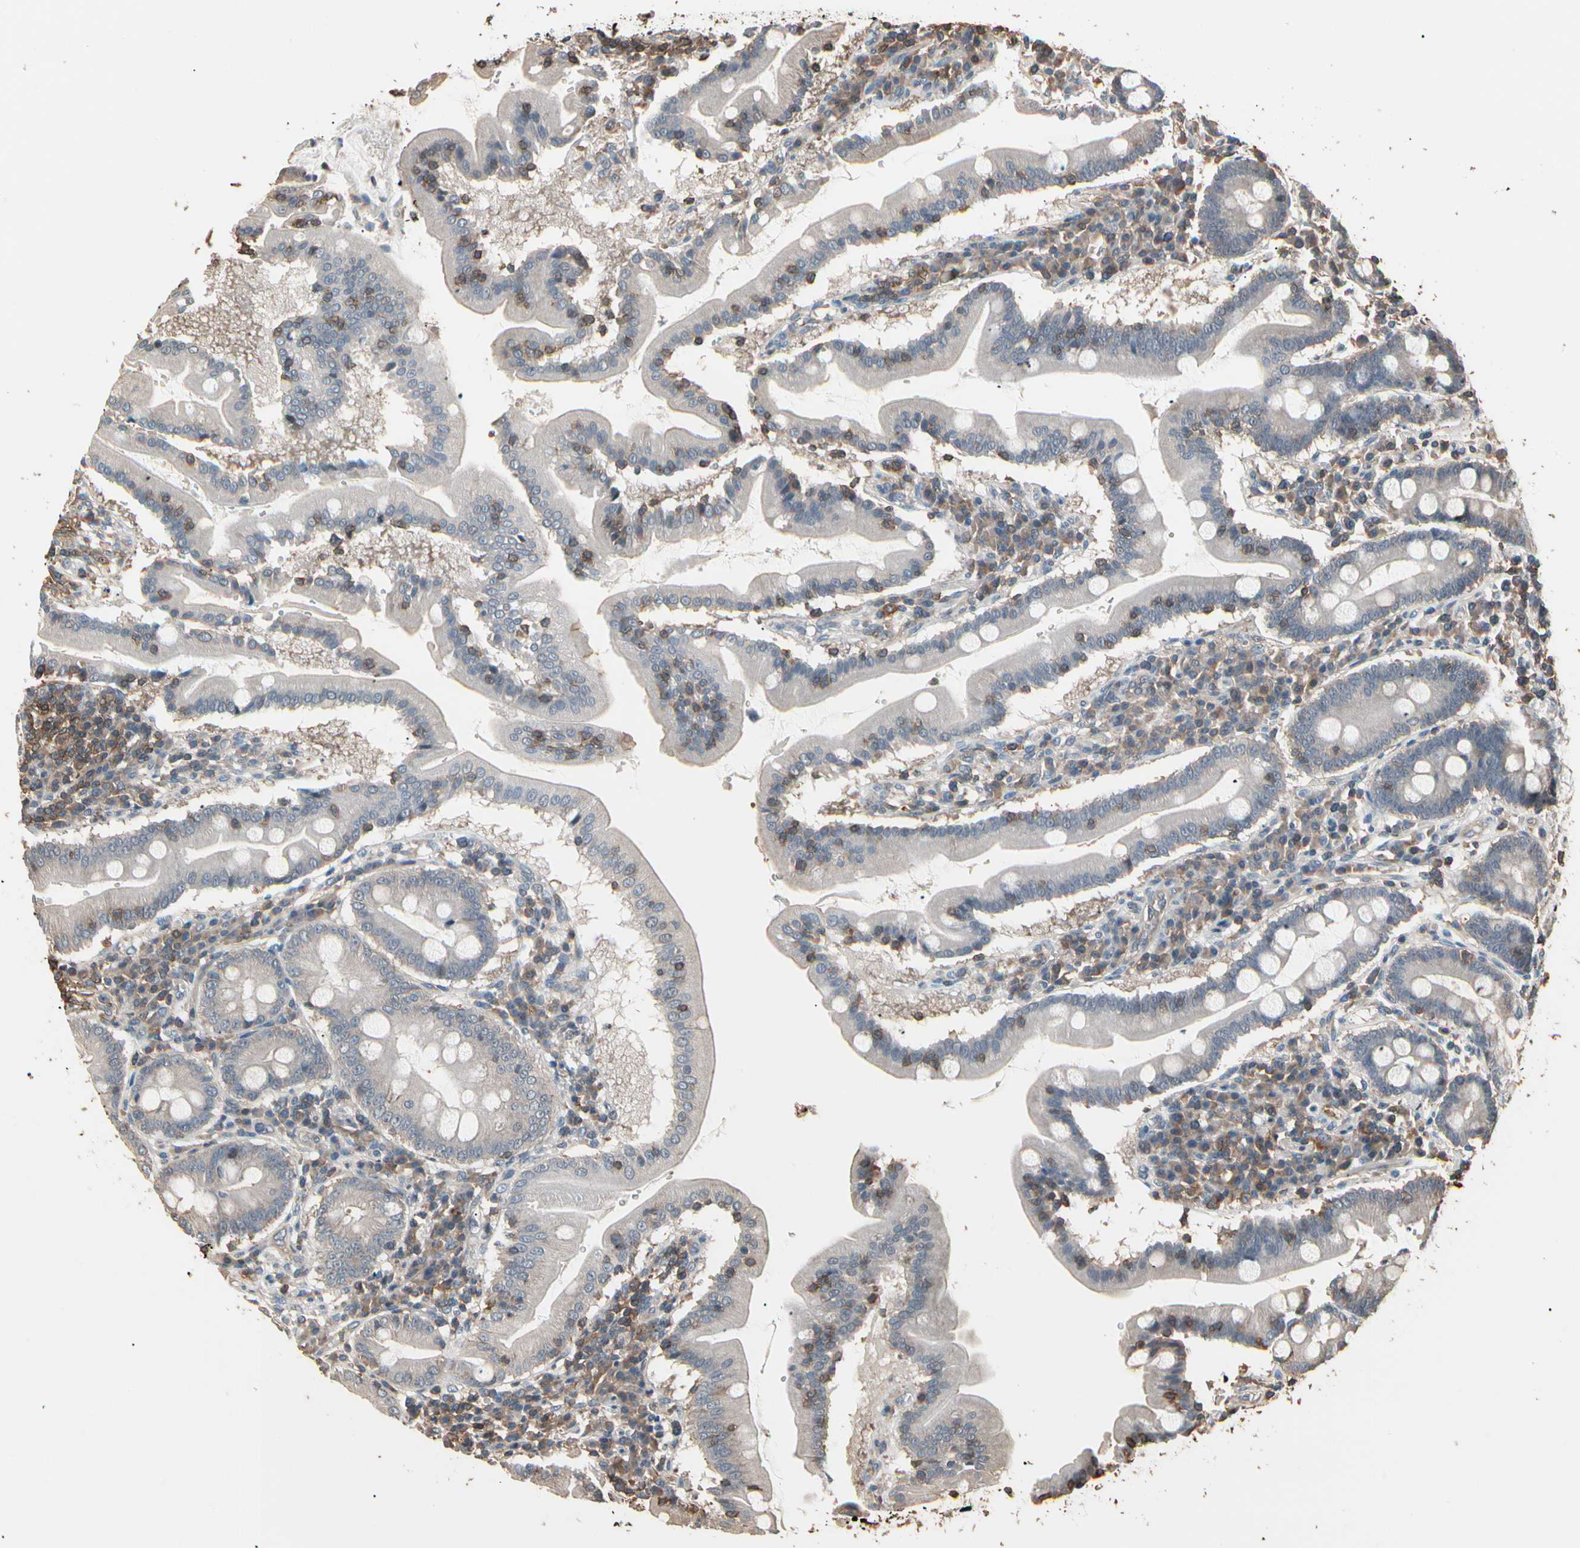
{"staining": {"intensity": "moderate", "quantity": ">75%", "location": "cytoplasmic/membranous"}, "tissue": "duodenum", "cell_type": "Glandular cells", "image_type": "normal", "snomed": [{"axis": "morphology", "description": "Normal tissue, NOS"}, {"axis": "topography", "description": "Duodenum"}], "caption": "An immunohistochemistry (IHC) photomicrograph of unremarkable tissue is shown. Protein staining in brown highlights moderate cytoplasmic/membranous positivity in duodenum within glandular cells. The protein of interest is shown in brown color, while the nuclei are stained blue.", "gene": "MAPK13", "patient": {"sex": "male", "age": 50}}